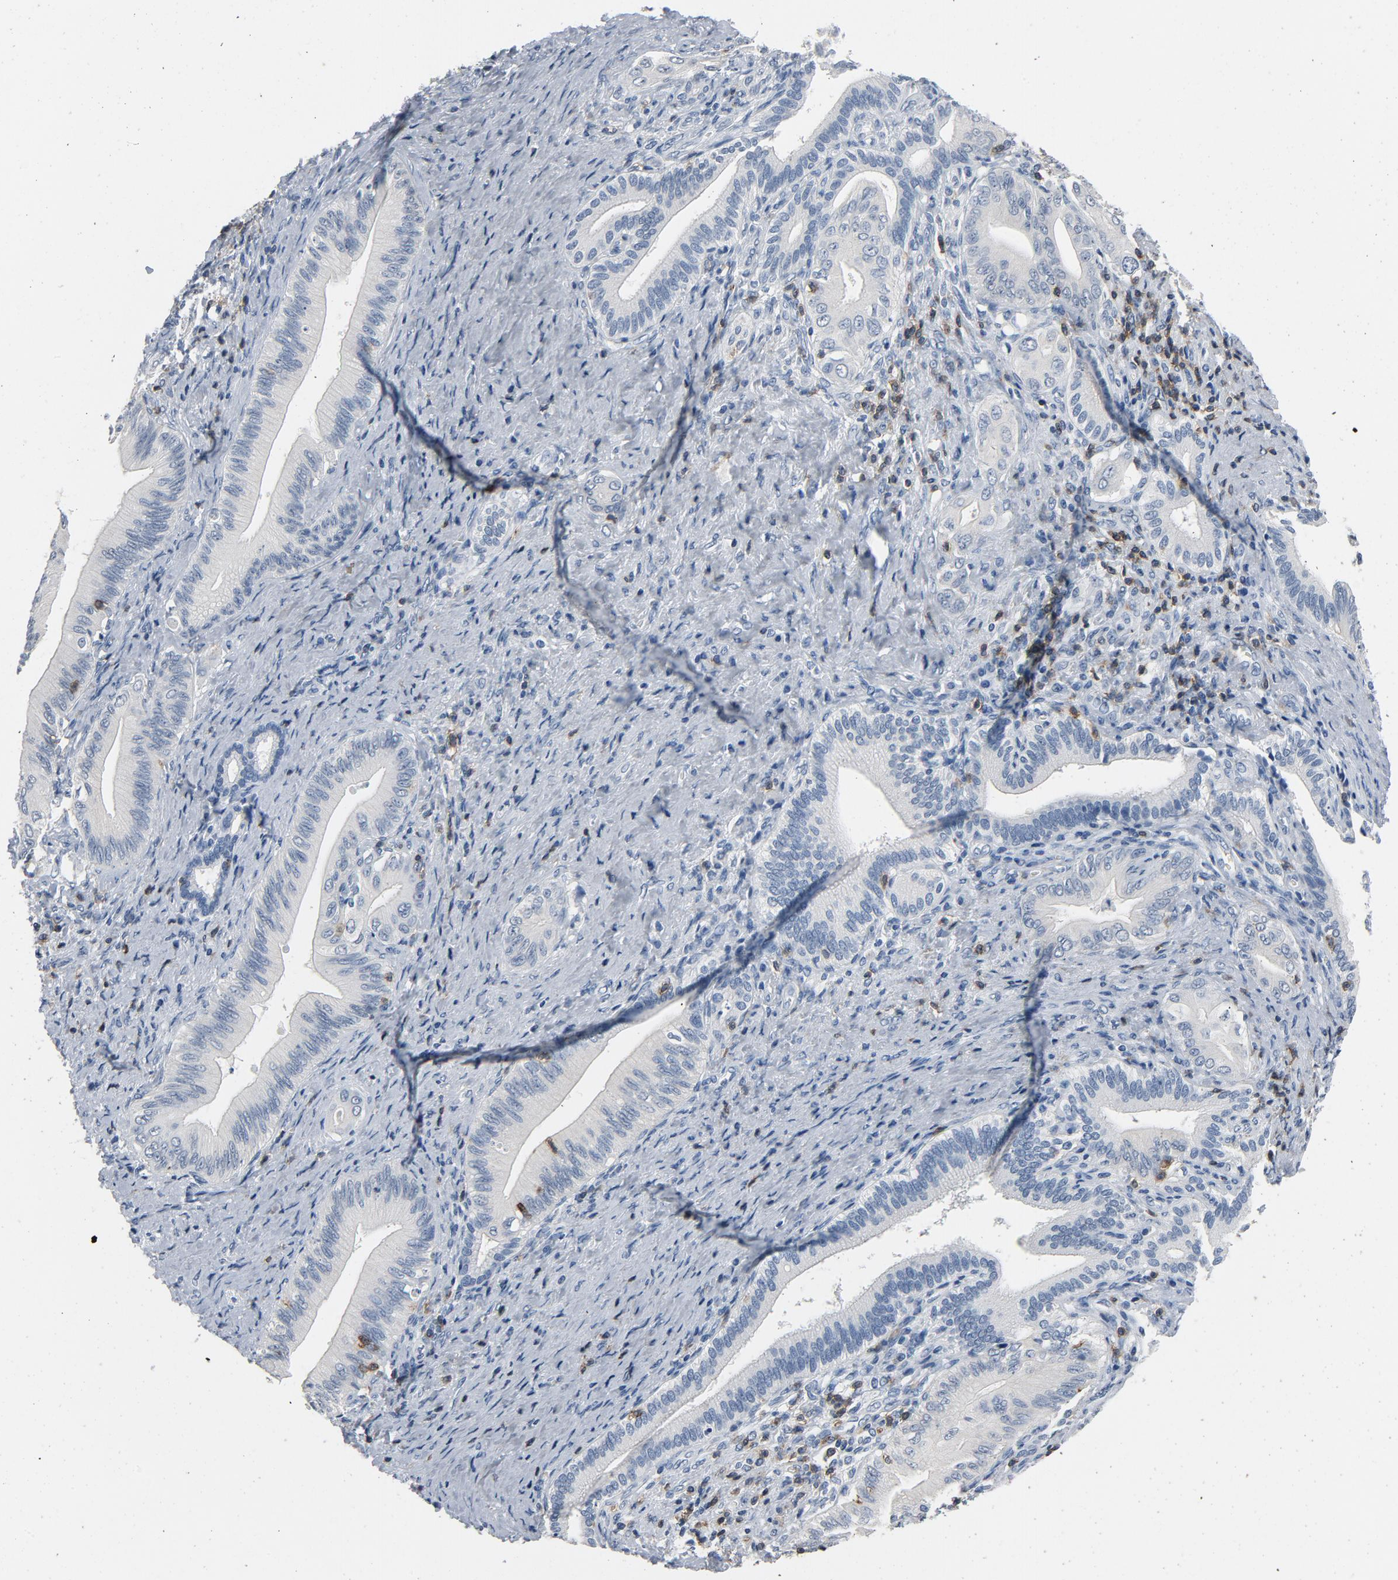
{"staining": {"intensity": "negative", "quantity": "none", "location": "none"}, "tissue": "liver cancer", "cell_type": "Tumor cells", "image_type": "cancer", "snomed": [{"axis": "morphology", "description": "Cholangiocarcinoma"}, {"axis": "topography", "description": "Liver"}], "caption": "Tumor cells show no significant protein staining in liver cancer.", "gene": "LCK", "patient": {"sex": "male", "age": 58}}